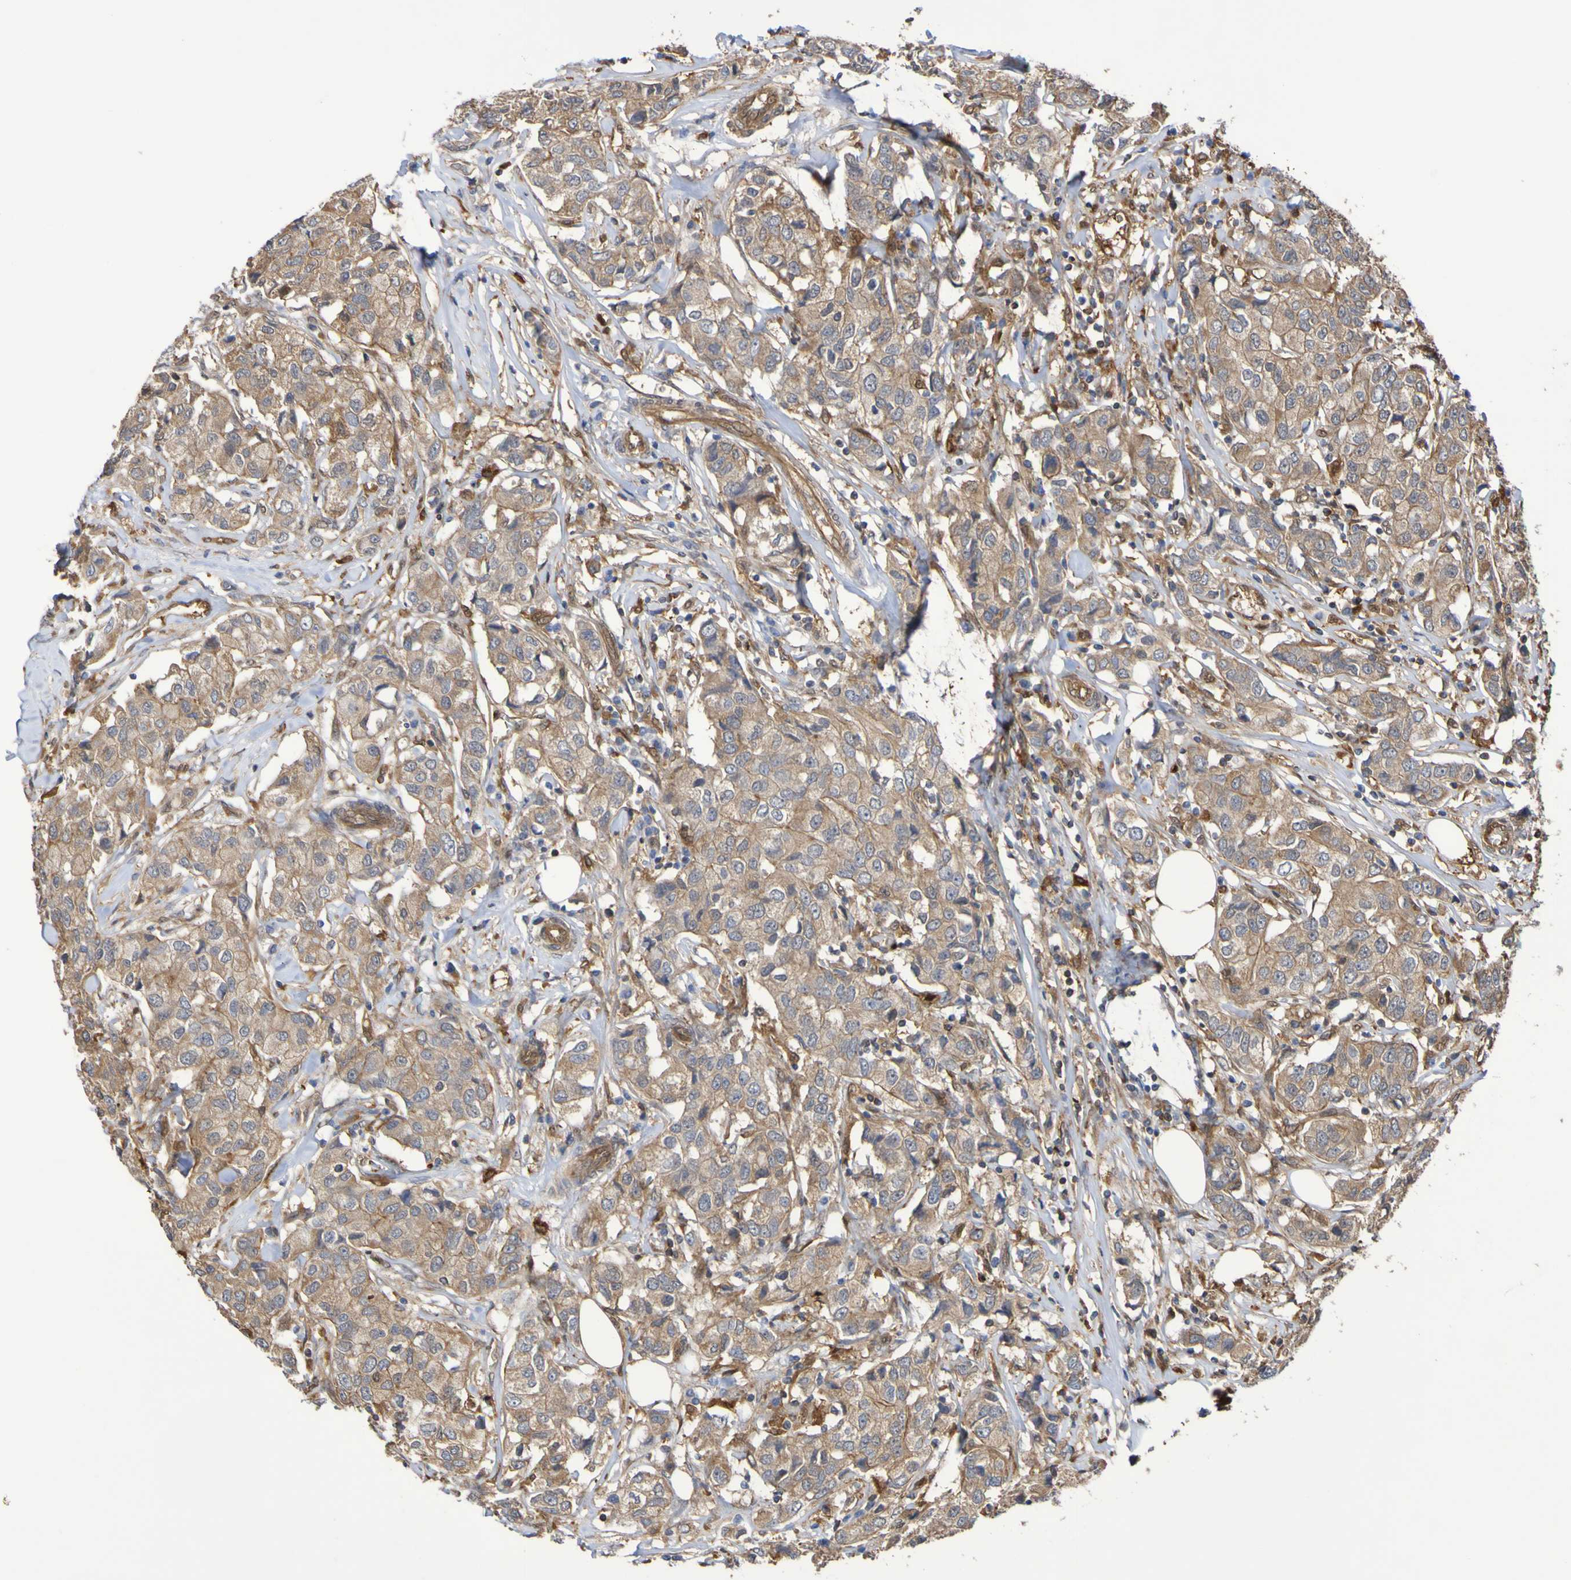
{"staining": {"intensity": "moderate", "quantity": ">75%", "location": "cytoplasmic/membranous"}, "tissue": "breast cancer", "cell_type": "Tumor cells", "image_type": "cancer", "snomed": [{"axis": "morphology", "description": "Duct carcinoma"}, {"axis": "topography", "description": "Breast"}], "caption": "Brown immunohistochemical staining in intraductal carcinoma (breast) exhibits moderate cytoplasmic/membranous expression in about >75% of tumor cells.", "gene": "SERPINB6", "patient": {"sex": "female", "age": 80}}